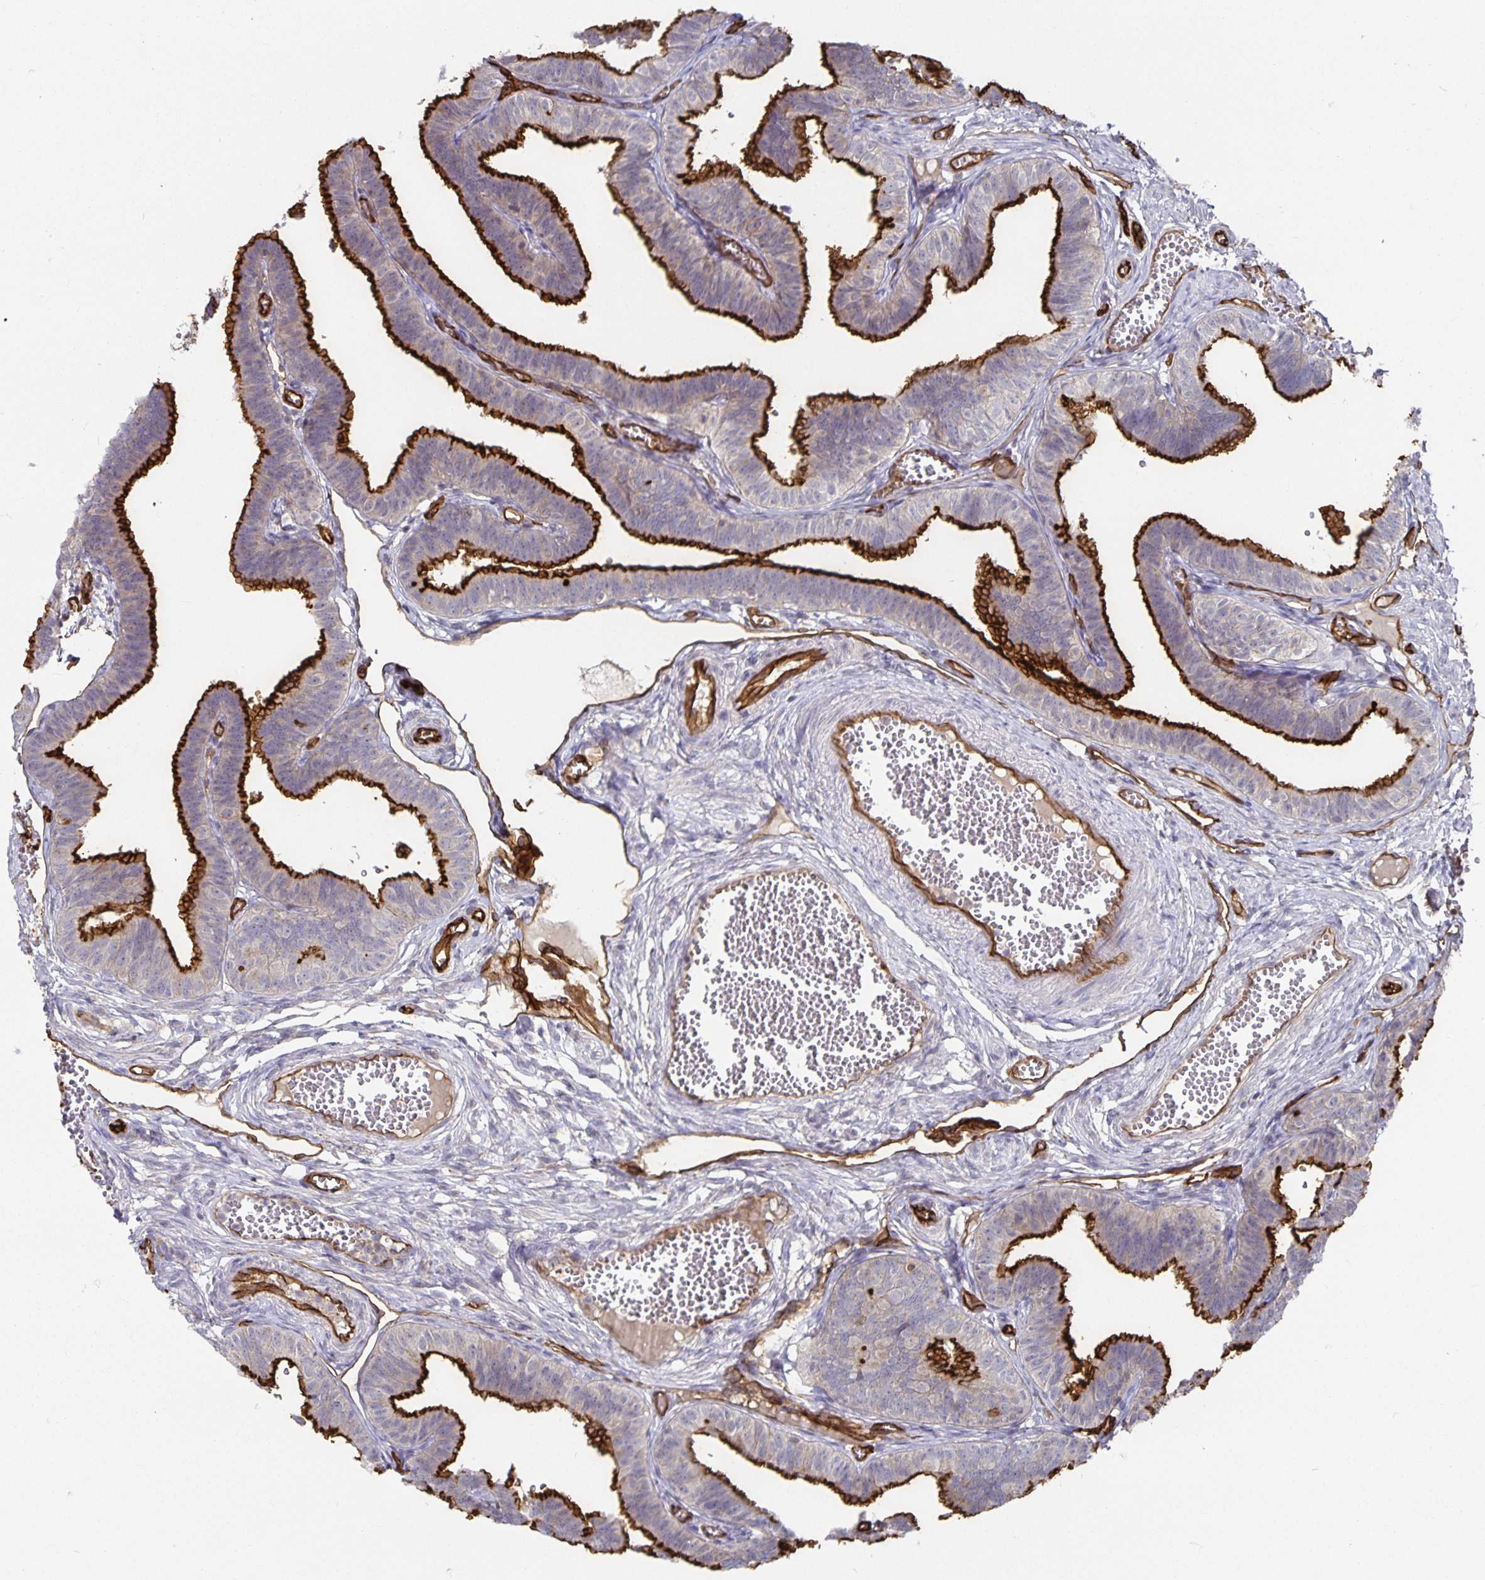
{"staining": {"intensity": "strong", "quantity": "25%-75%", "location": "cytoplasmic/membranous"}, "tissue": "fallopian tube", "cell_type": "Glandular cells", "image_type": "normal", "snomed": [{"axis": "morphology", "description": "Normal tissue, NOS"}, {"axis": "topography", "description": "Fallopian tube"}], "caption": "Fallopian tube stained for a protein (brown) reveals strong cytoplasmic/membranous positive staining in about 25%-75% of glandular cells.", "gene": "PODXL", "patient": {"sex": "female", "age": 25}}